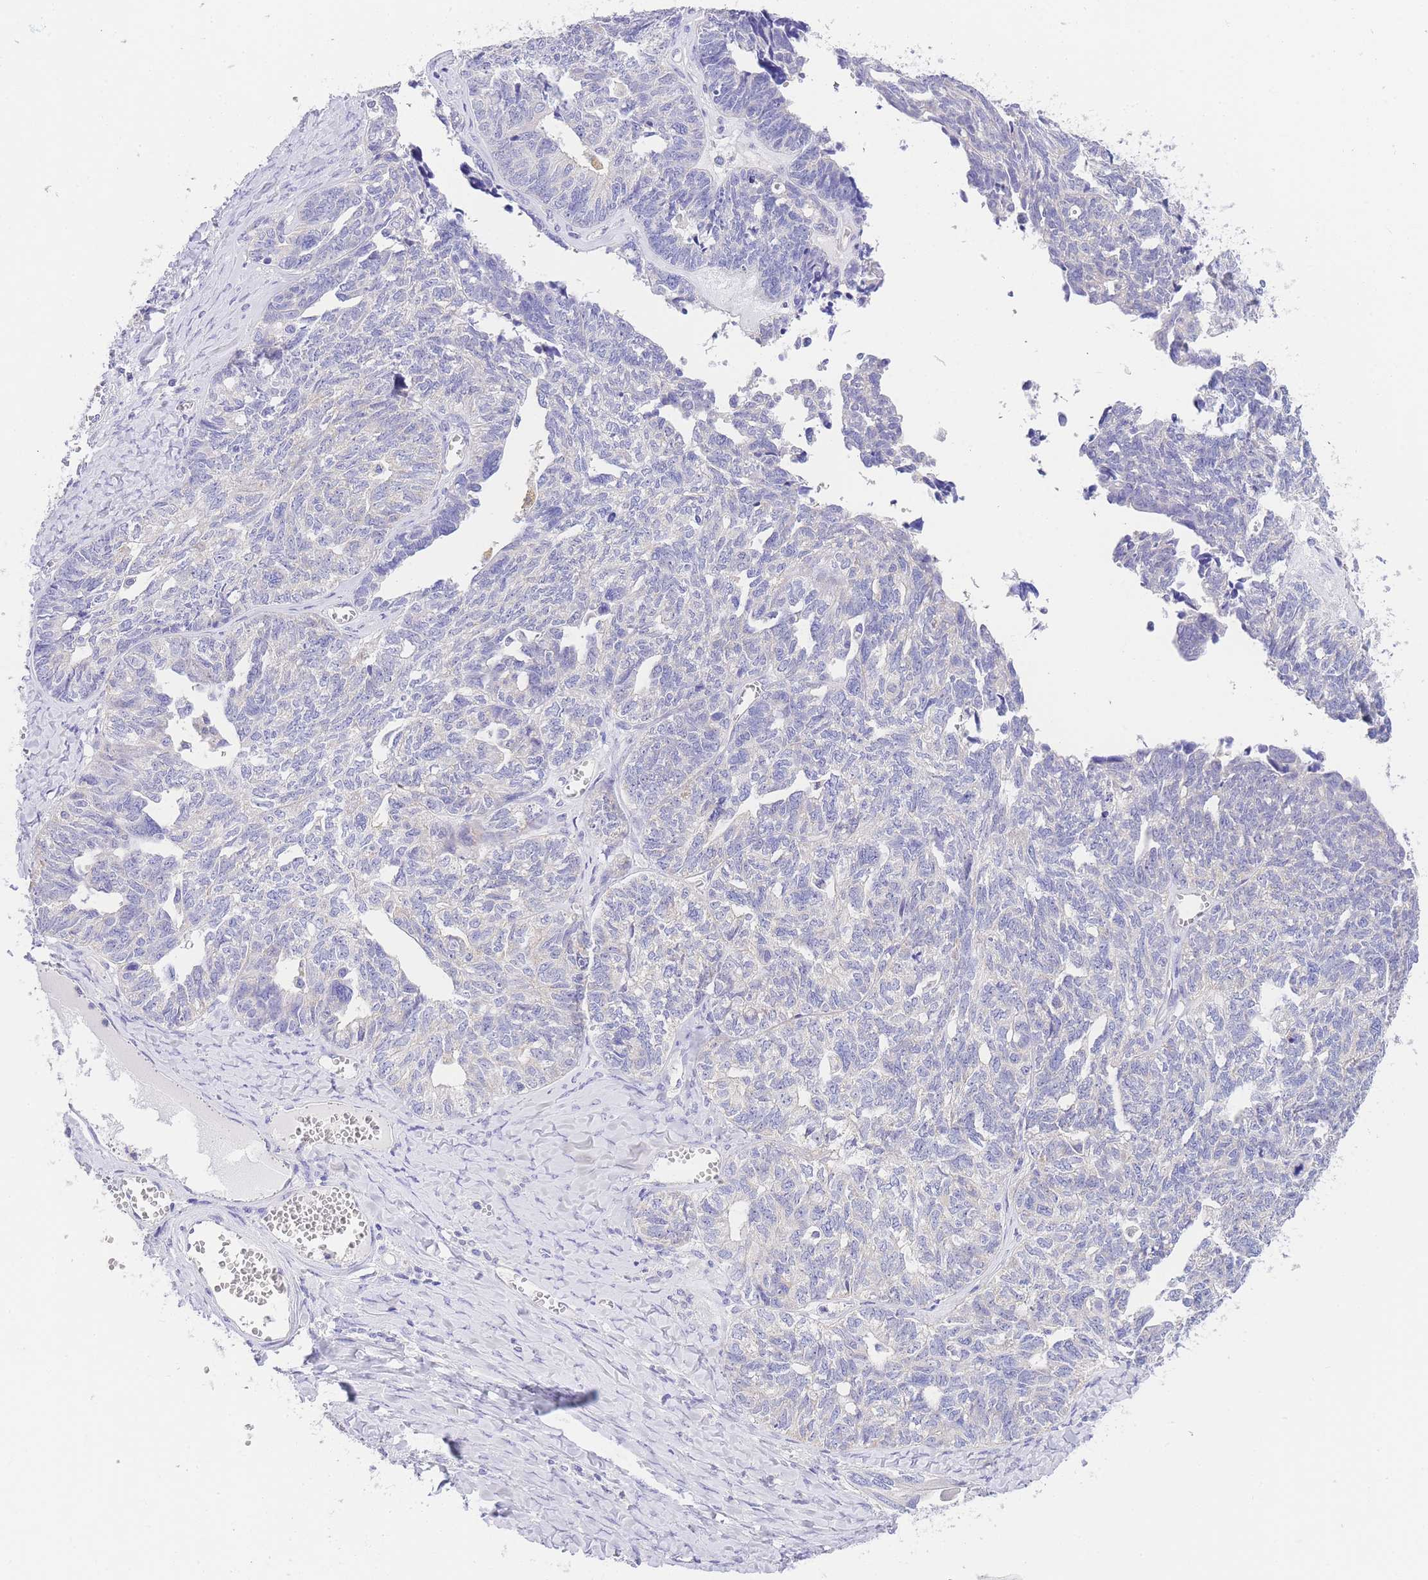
{"staining": {"intensity": "negative", "quantity": "none", "location": "none"}, "tissue": "ovarian cancer", "cell_type": "Tumor cells", "image_type": "cancer", "snomed": [{"axis": "morphology", "description": "Cystadenocarcinoma, serous, NOS"}, {"axis": "topography", "description": "Ovary"}], "caption": "This is an immunohistochemistry histopathology image of human ovarian serous cystadenocarcinoma. There is no expression in tumor cells.", "gene": "EPN2", "patient": {"sex": "female", "age": 79}}